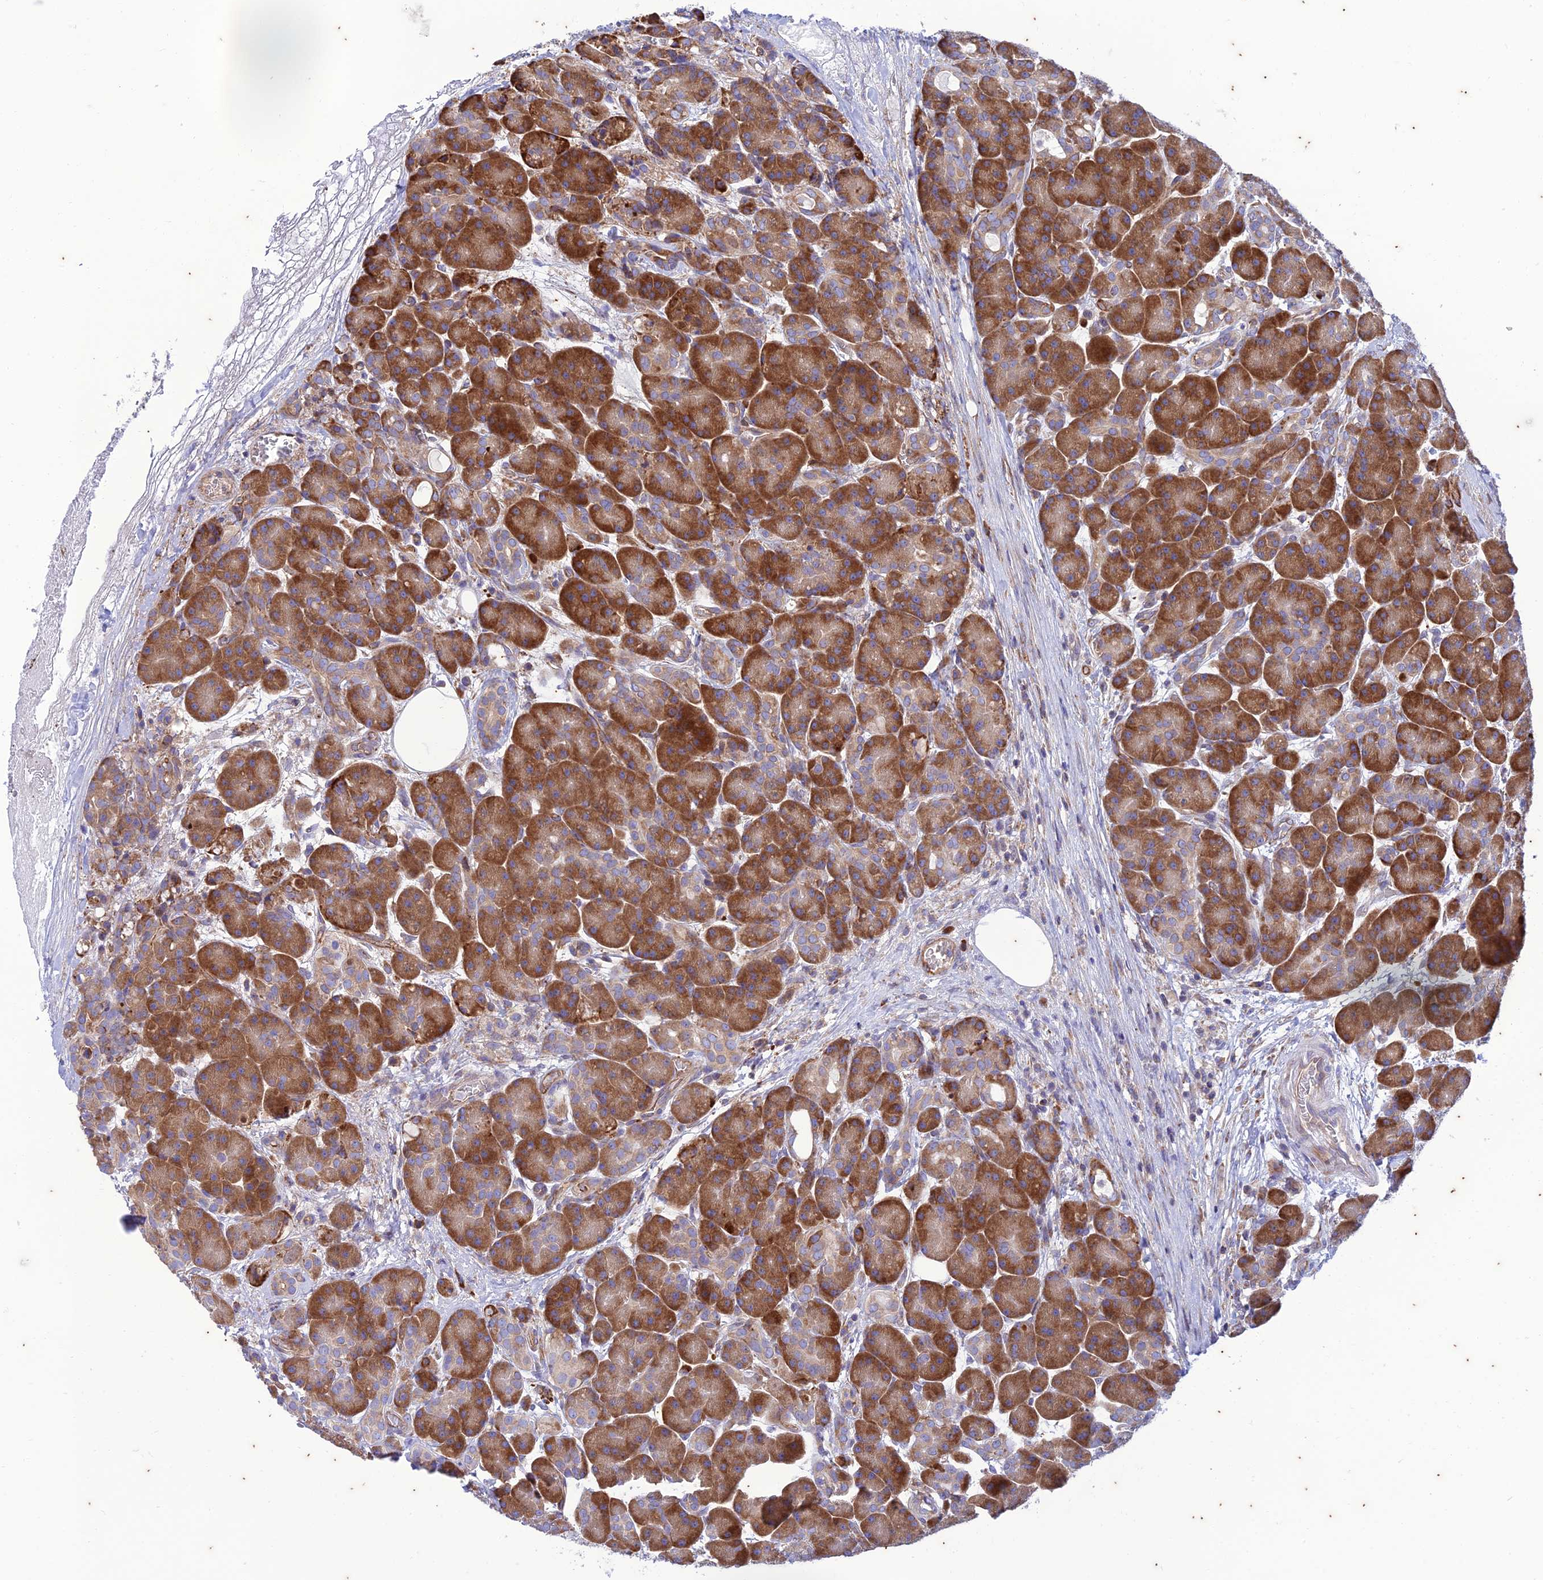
{"staining": {"intensity": "strong", "quantity": ">75%", "location": "cytoplasmic/membranous"}, "tissue": "pancreas", "cell_type": "Exocrine glandular cells", "image_type": "normal", "snomed": [{"axis": "morphology", "description": "Normal tissue, NOS"}, {"axis": "topography", "description": "Pancreas"}], "caption": "Exocrine glandular cells display strong cytoplasmic/membranous expression in approximately >75% of cells in benign pancreas. The staining was performed using DAB (3,3'-diaminobenzidine), with brown indicating positive protein expression. Nuclei are stained blue with hematoxylin.", "gene": "PIMREG", "patient": {"sex": "male", "age": 63}}